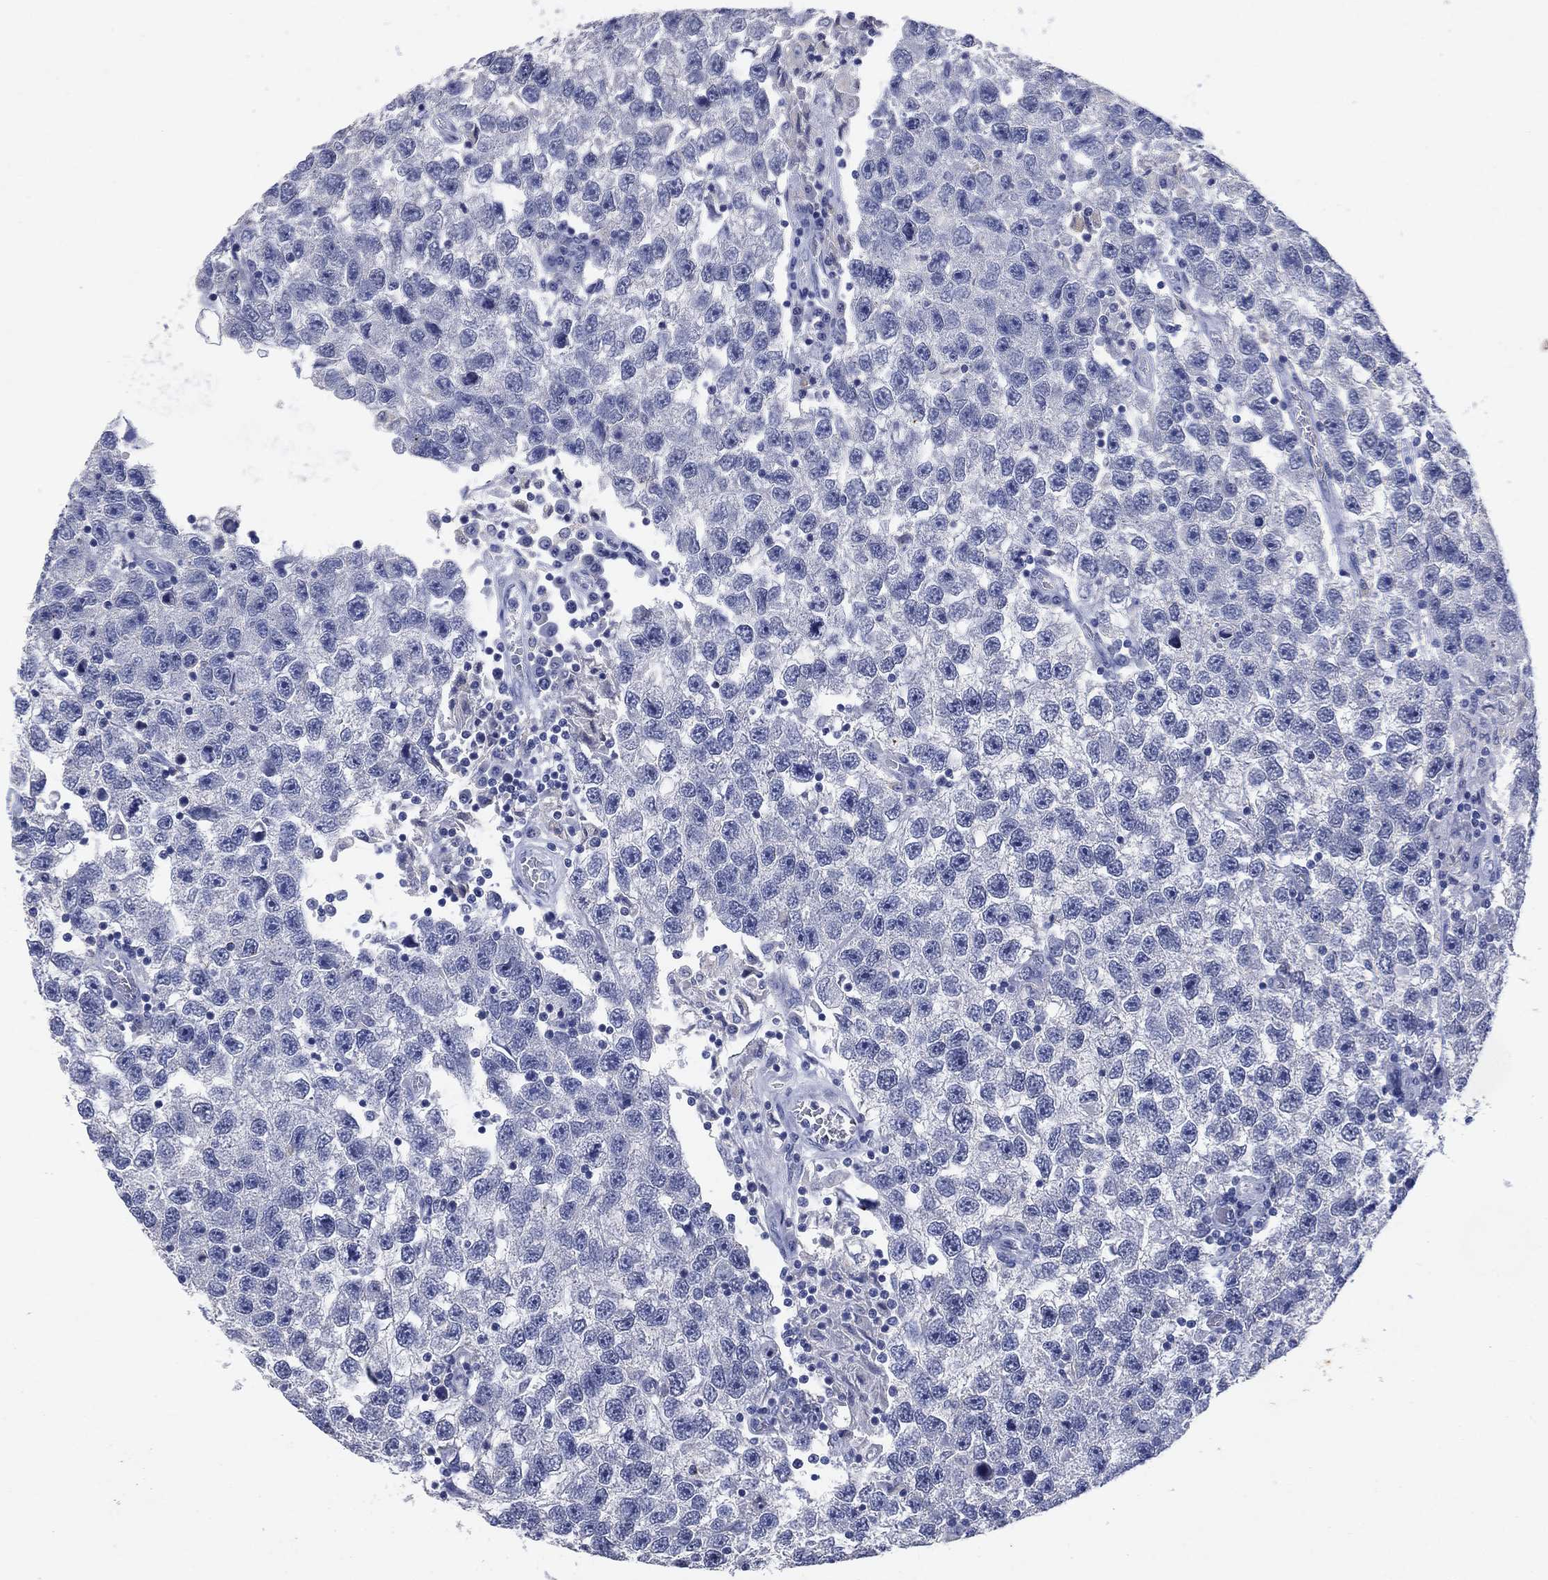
{"staining": {"intensity": "negative", "quantity": "none", "location": "none"}, "tissue": "testis cancer", "cell_type": "Tumor cells", "image_type": "cancer", "snomed": [{"axis": "morphology", "description": "Seminoma, NOS"}, {"axis": "topography", "description": "Testis"}], "caption": "This is an immunohistochemistry (IHC) histopathology image of testis cancer (seminoma). There is no expression in tumor cells.", "gene": "FSCN2", "patient": {"sex": "male", "age": 26}}